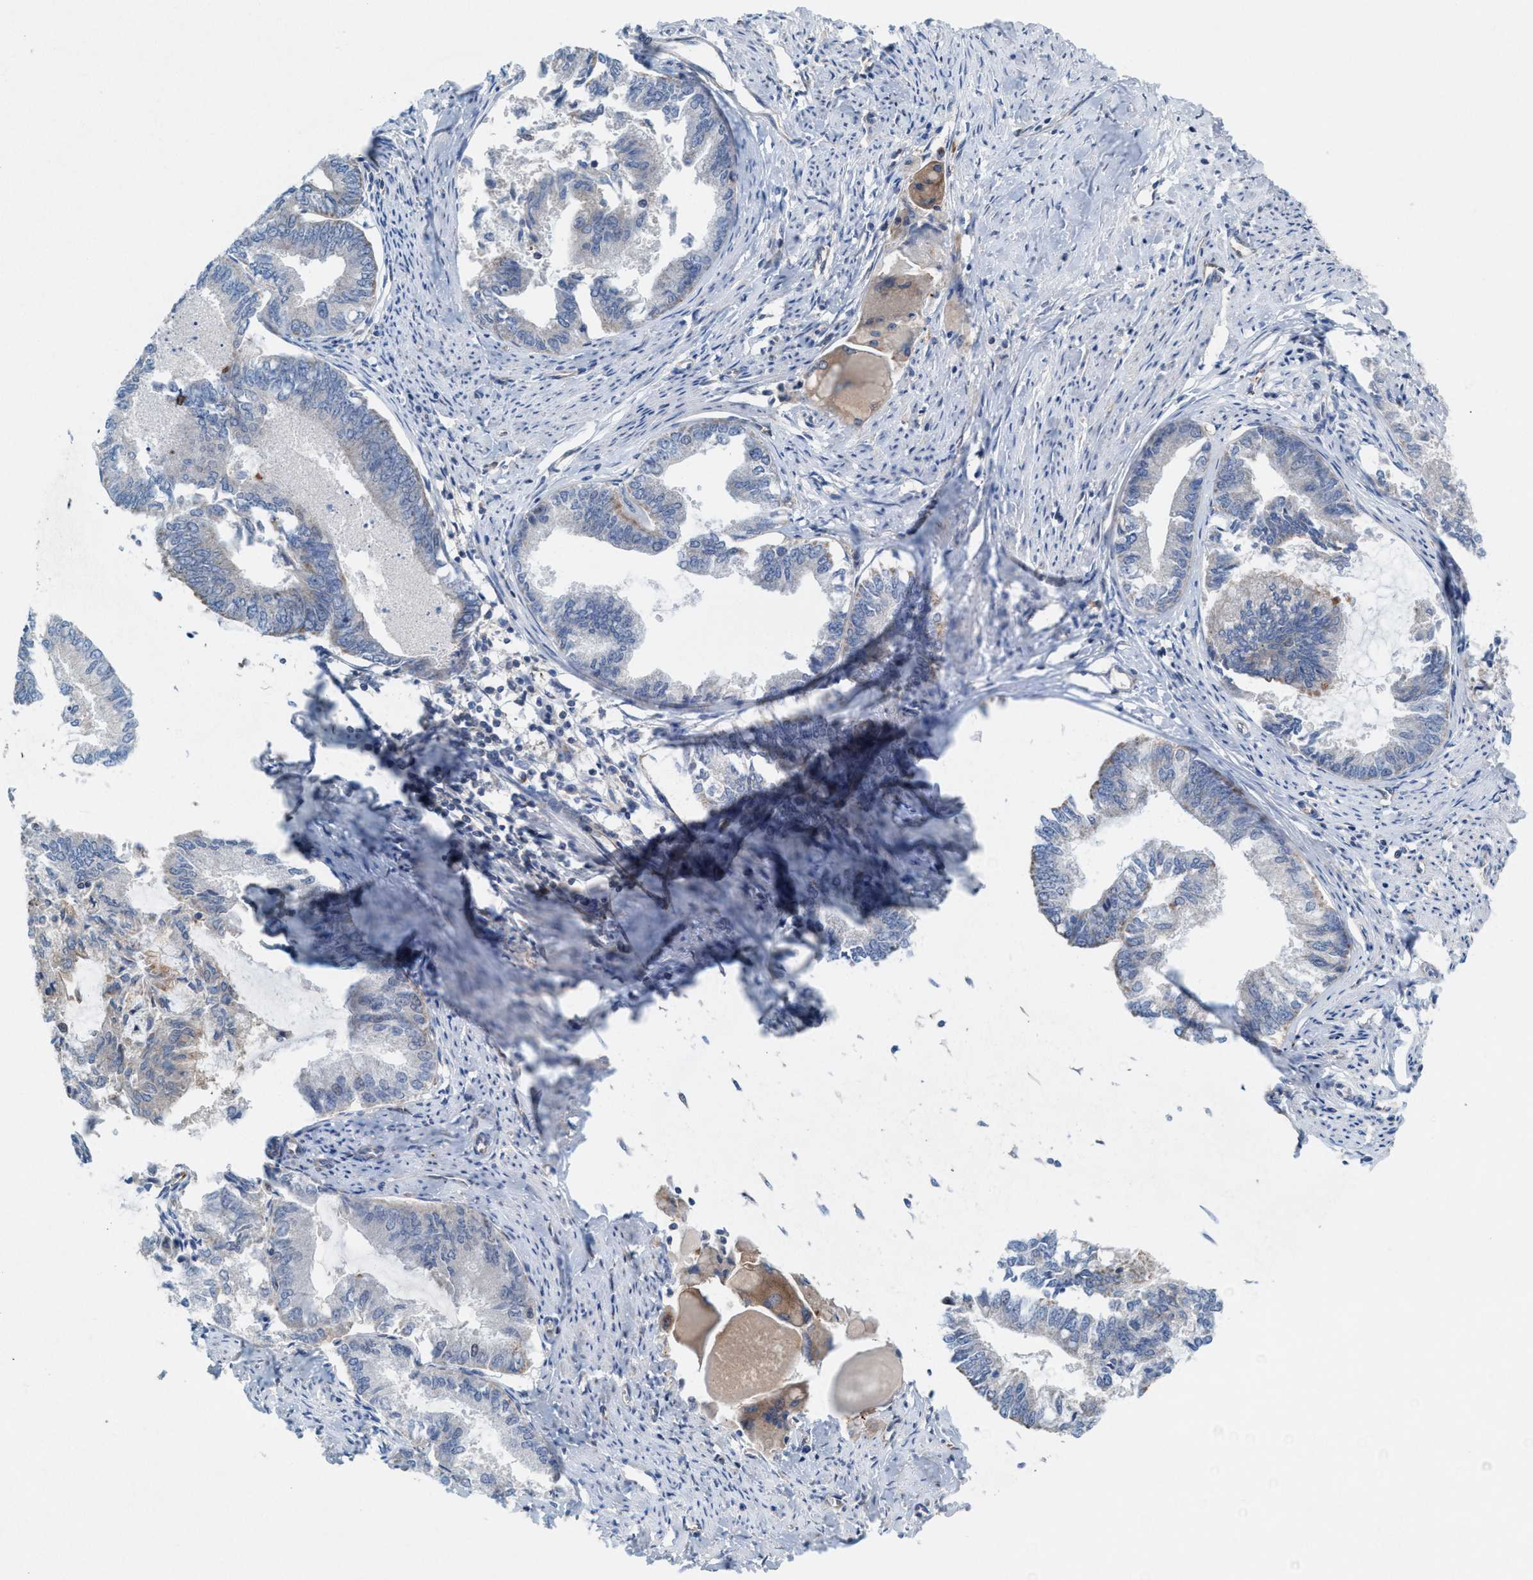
{"staining": {"intensity": "weak", "quantity": "<25%", "location": "cytoplasmic/membranous"}, "tissue": "endometrial cancer", "cell_type": "Tumor cells", "image_type": "cancer", "snomed": [{"axis": "morphology", "description": "Adenocarcinoma, NOS"}, {"axis": "topography", "description": "Endometrium"}], "caption": "Tumor cells are negative for brown protein staining in endometrial cancer.", "gene": "MRM1", "patient": {"sex": "female", "age": 86}}